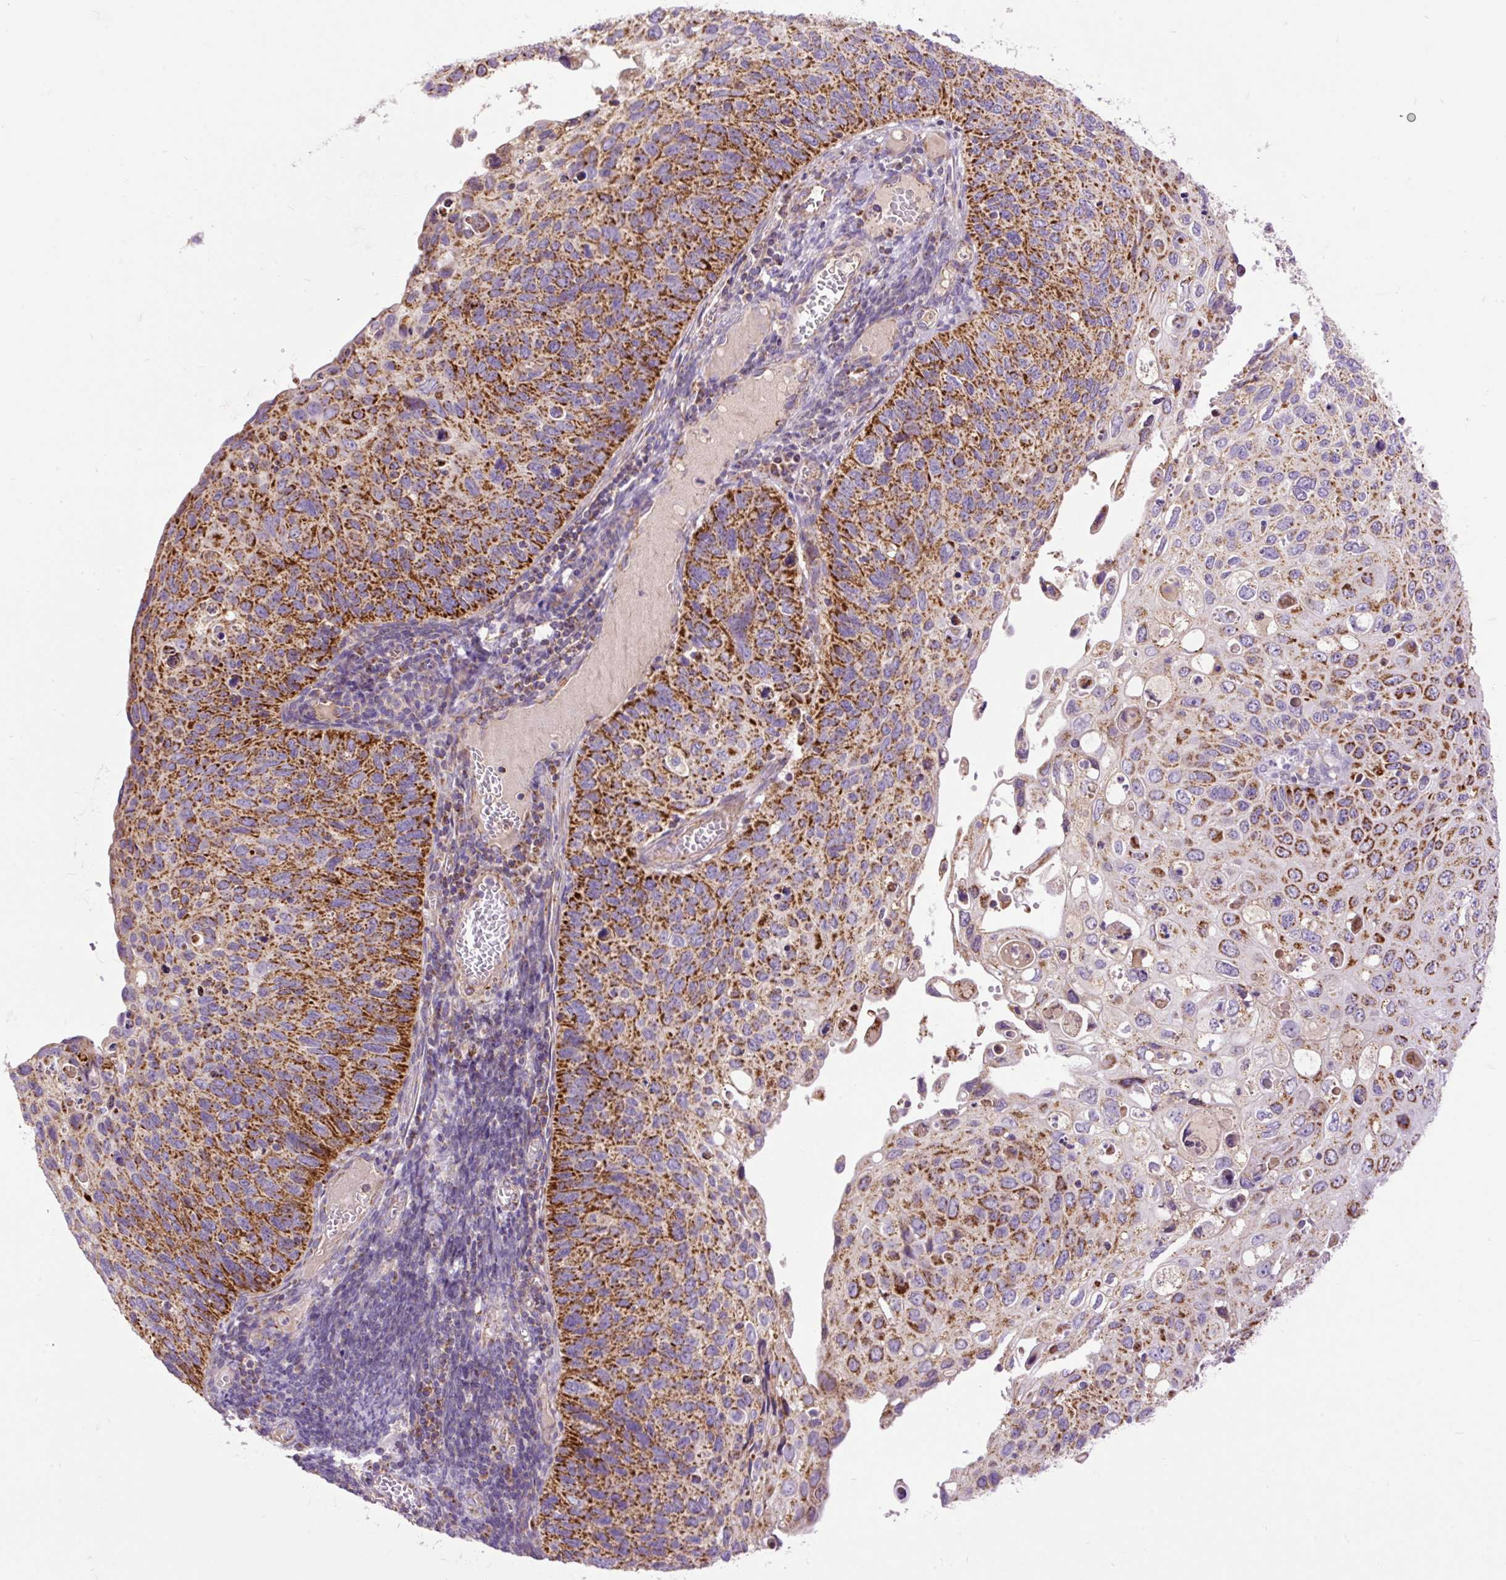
{"staining": {"intensity": "strong", "quantity": ">75%", "location": "cytoplasmic/membranous"}, "tissue": "cervical cancer", "cell_type": "Tumor cells", "image_type": "cancer", "snomed": [{"axis": "morphology", "description": "Squamous cell carcinoma, NOS"}, {"axis": "topography", "description": "Cervix"}], "caption": "Cervical cancer (squamous cell carcinoma) tissue shows strong cytoplasmic/membranous expression in about >75% of tumor cells, visualized by immunohistochemistry.", "gene": "TOMM40", "patient": {"sex": "female", "age": 70}}